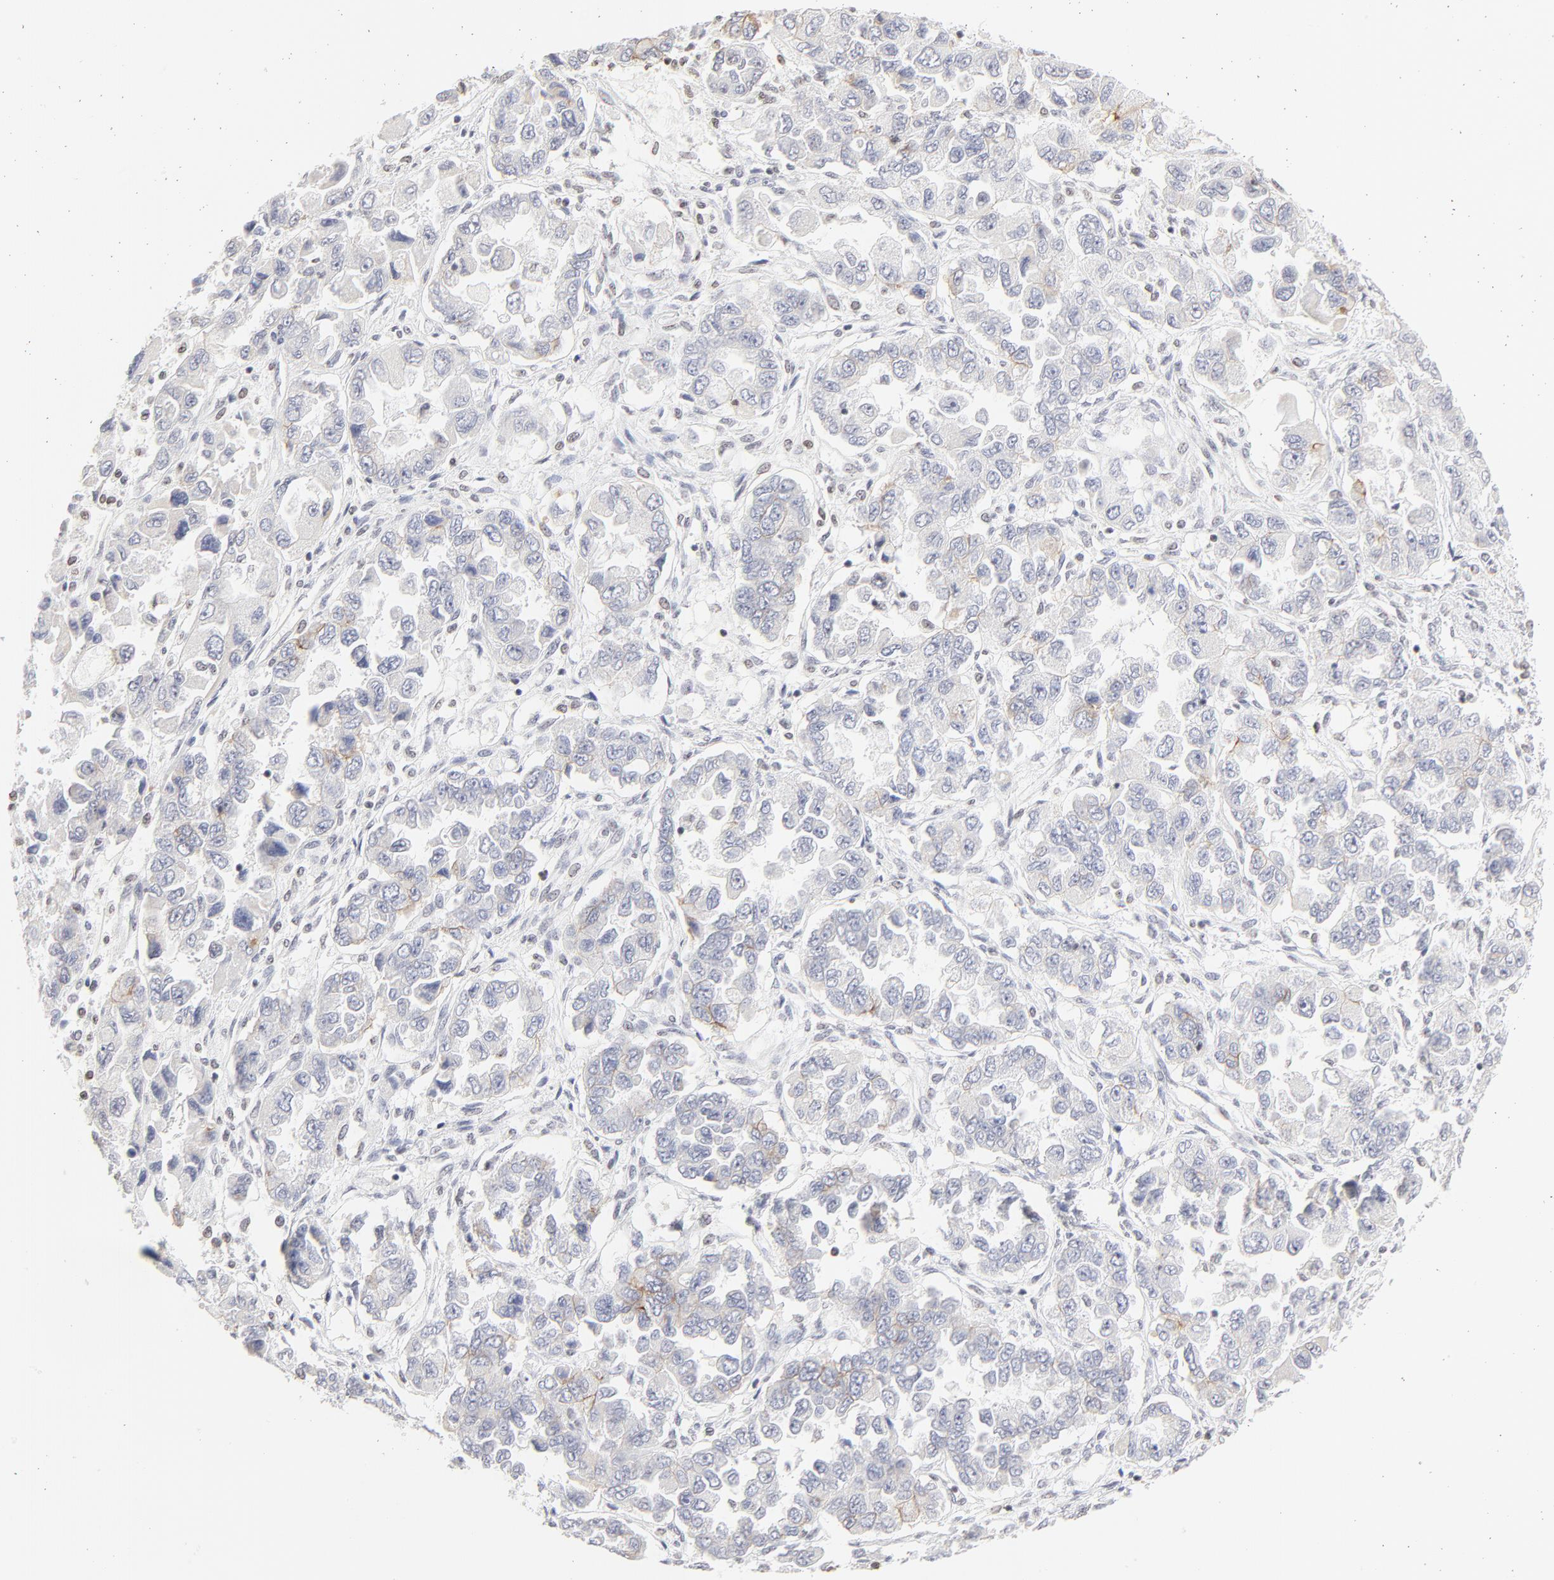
{"staining": {"intensity": "negative", "quantity": "none", "location": "none"}, "tissue": "ovarian cancer", "cell_type": "Tumor cells", "image_type": "cancer", "snomed": [{"axis": "morphology", "description": "Cystadenocarcinoma, serous, NOS"}, {"axis": "topography", "description": "Ovary"}], "caption": "Immunohistochemical staining of serous cystadenocarcinoma (ovarian) displays no significant staining in tumor cells.", "gene": "NFIL3", "patient": {"sex": "female", "age": 84}}